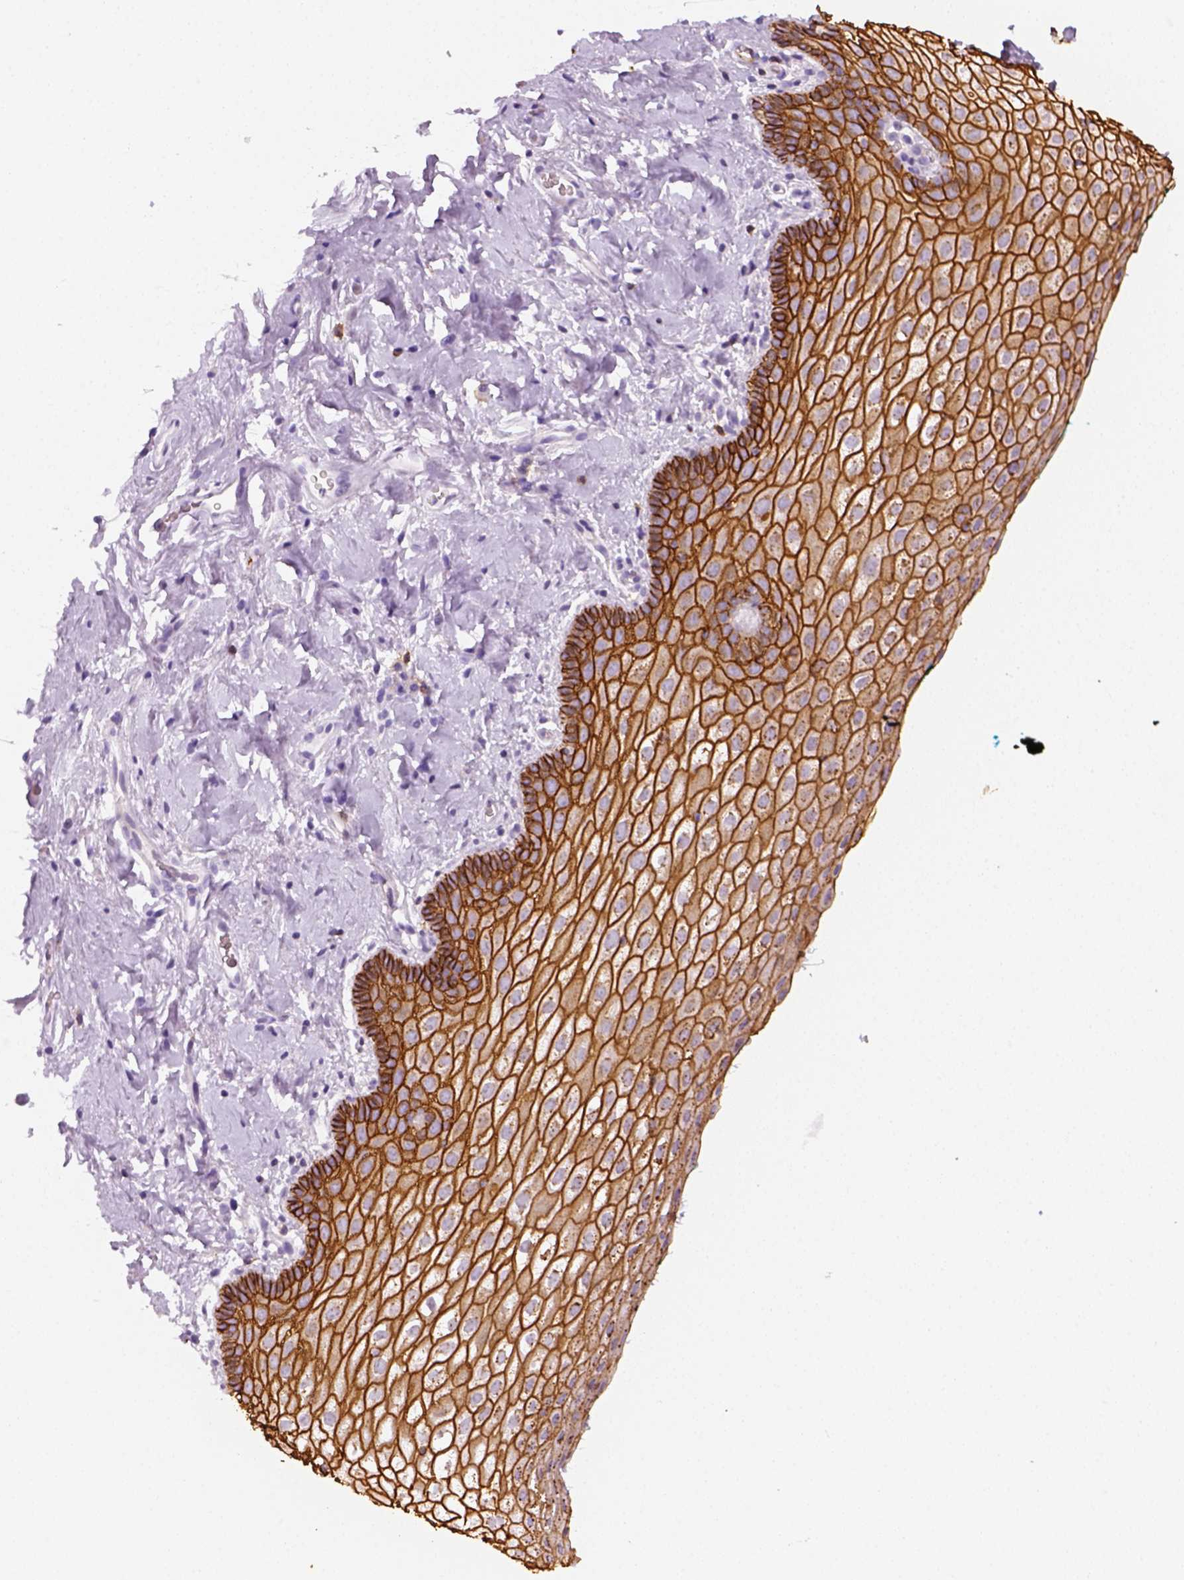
{"staining": {"intensity": "strong", "quantity": ">75%", "location": "cytoplasmic/membranous"}, "tissue": "vagina", "cell_type": "Squamous epithelial cells", "image_type": "normal", "snomed": [{"axis": "morphology", "description": "Normal tissue, NOS"}, {"axis": "morphology", "description": "Adenocarcinoma, NOS"}, {"axis": "topography", "description": "Rectum"}, {"axis": "topography", "description": "Vagina"}, {"axis": "topography", "description": "Peripheral nerve tissue"}], "caption": "Human vagina stained for a protein (brown) displays strong cytoplasmic/membranous positive expression in about >75% of squamous epithelial cells.", "gene": "AQP3", "patient": {"sex": "female", "age": 71}}